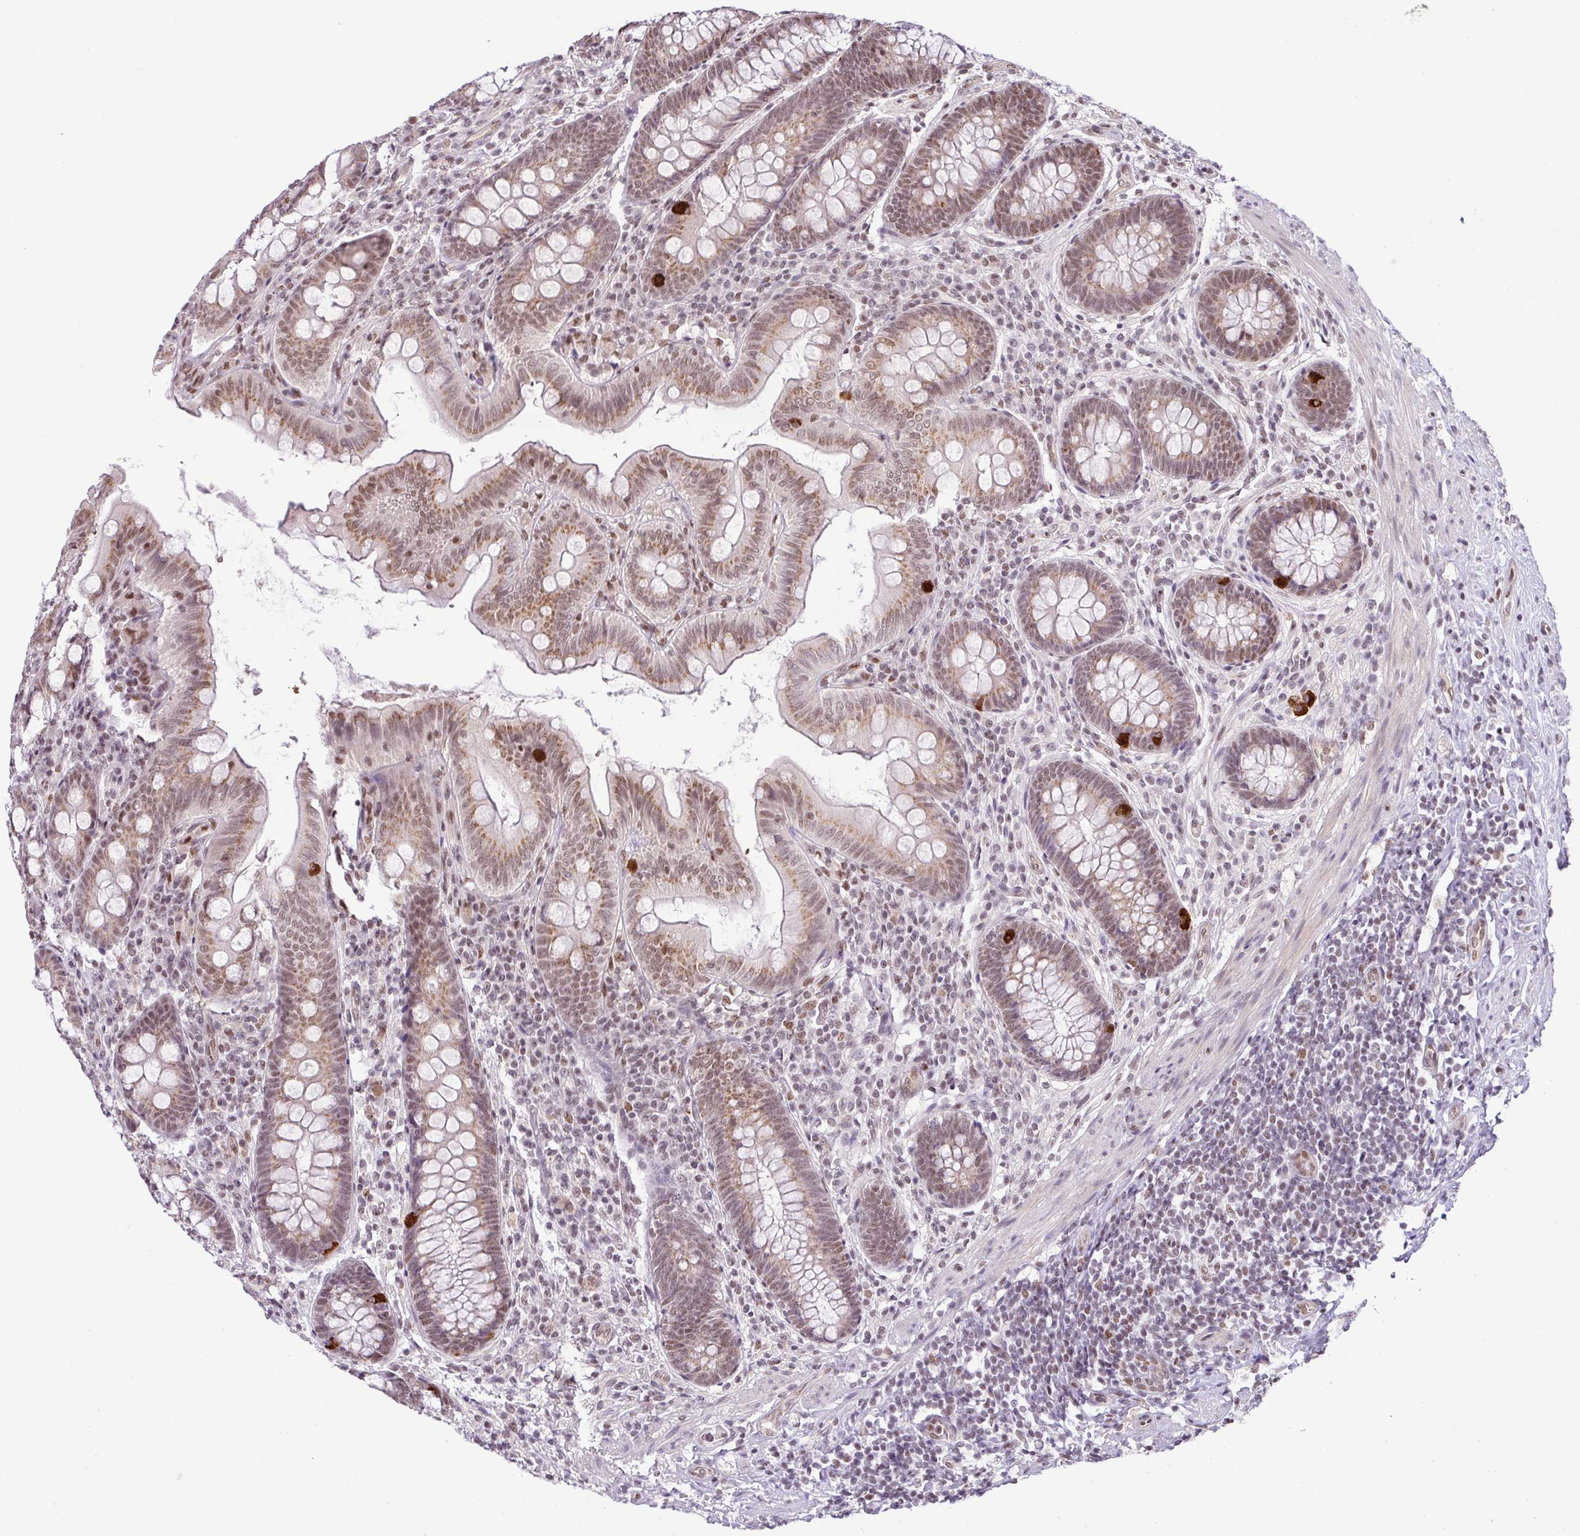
{"staining": {"intensity": "moderate", "quantity": ">75%", "location": "nuclear"}, "tissue": "appendix", "cell_type": "Glandular cells", "image_type": "normal", "snomed": [{"axis": "morphology", "description": "Normal tissue, NOS"}, {"axis": "topography", "description": "Appendix"}], "caption": "A photomicrograph showing moderate nuclear staining in approximately >75% of glandular cells in normal appendix, as visualized by brown immunohistochemical staining.", "gene": "PGAP4", "patient": {"sex": "male", "age": 71}}